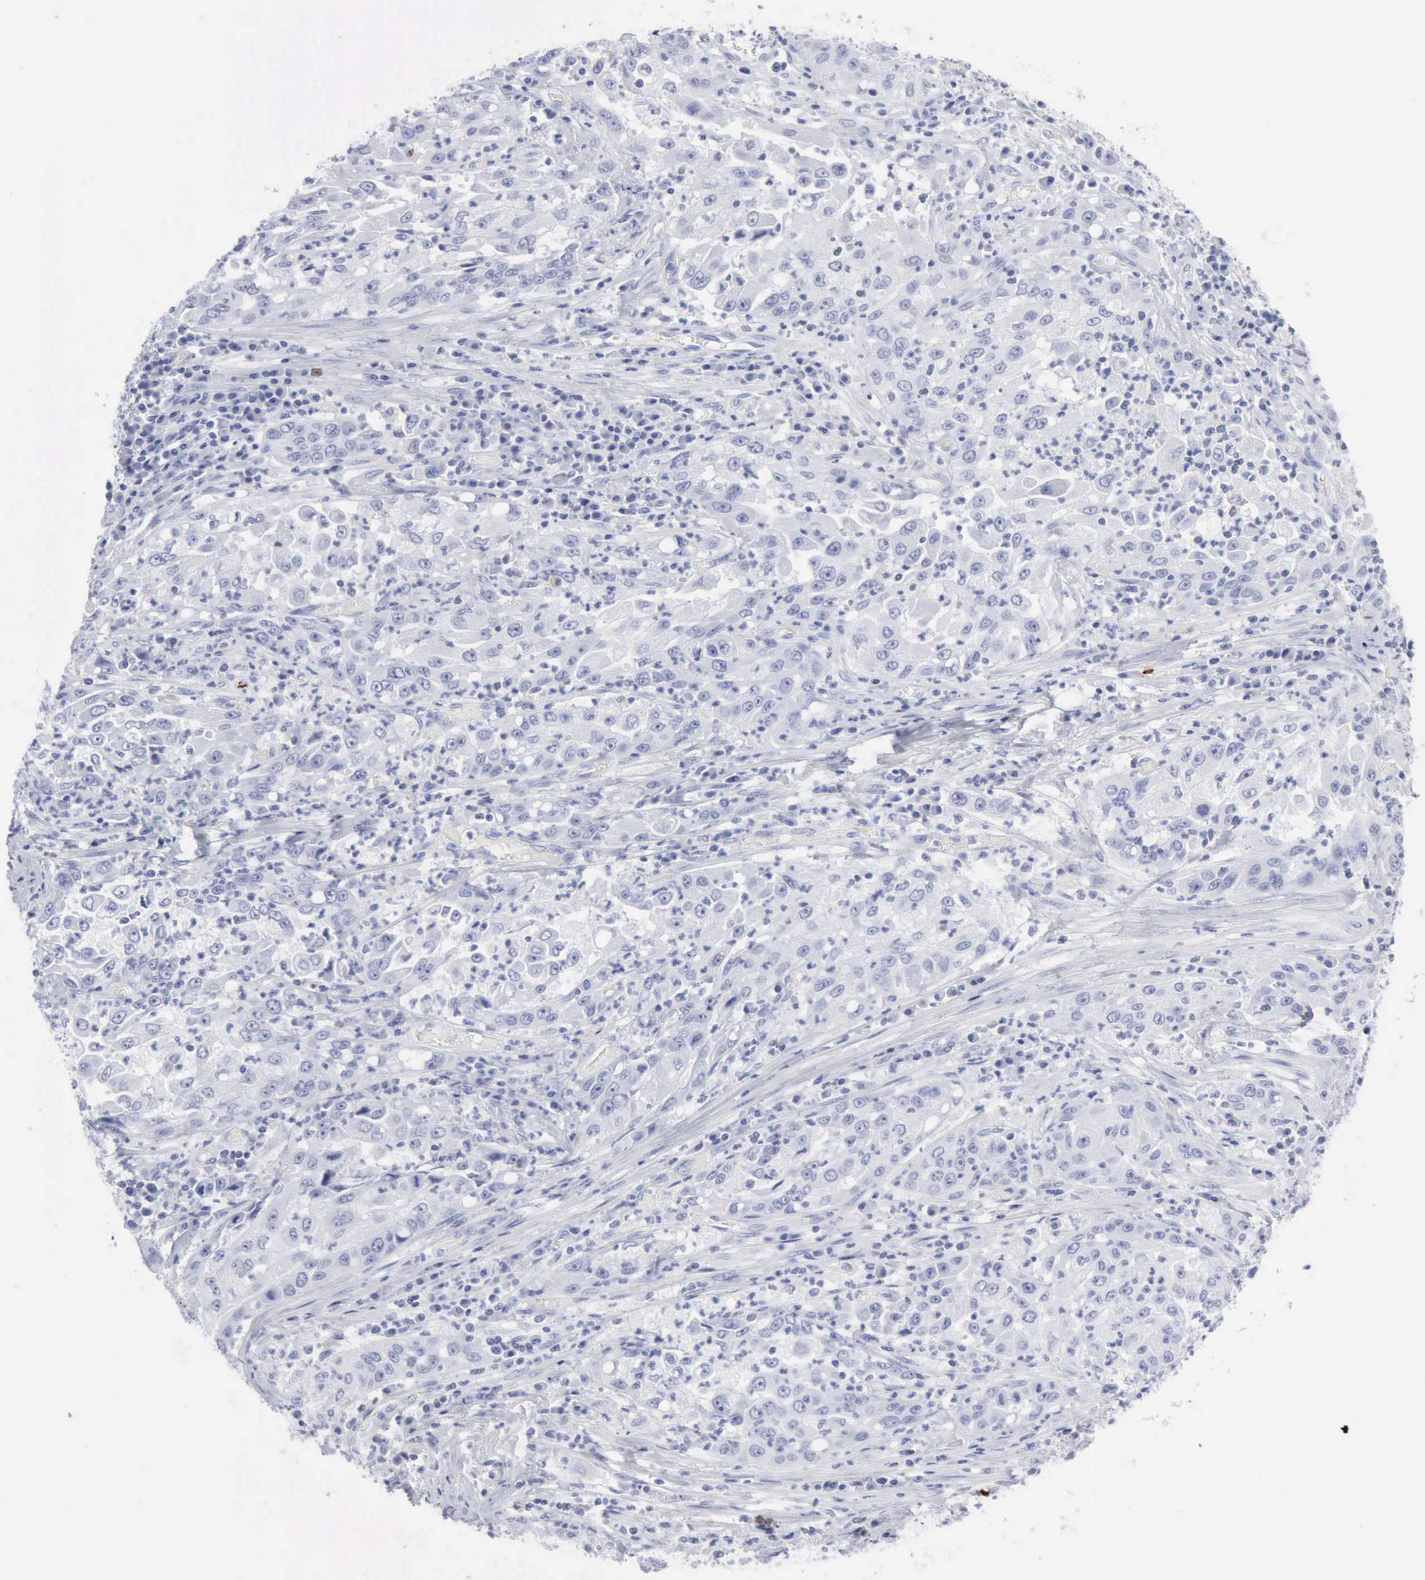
{"staining": {"intensity": "negative", "quantity": "none", "location": "none"}, "tissue": "cervical cancer", "cell_type": "Tumor cells", "image_type": "cancer", "snomed": [{"axis": "morphology", "description": "Squamous cell carcinoma, NOS"}, {"axis": "topography", "description": "Cervix"}], "caption": "Immunohistochemistry image of cervical cancer (squamous cell carcinoma) stained for a protein (brown), which demonstrates no positivity in tumor cells.", "gene": "CMA1", "patient": {"sex": "female", "age": 36}}